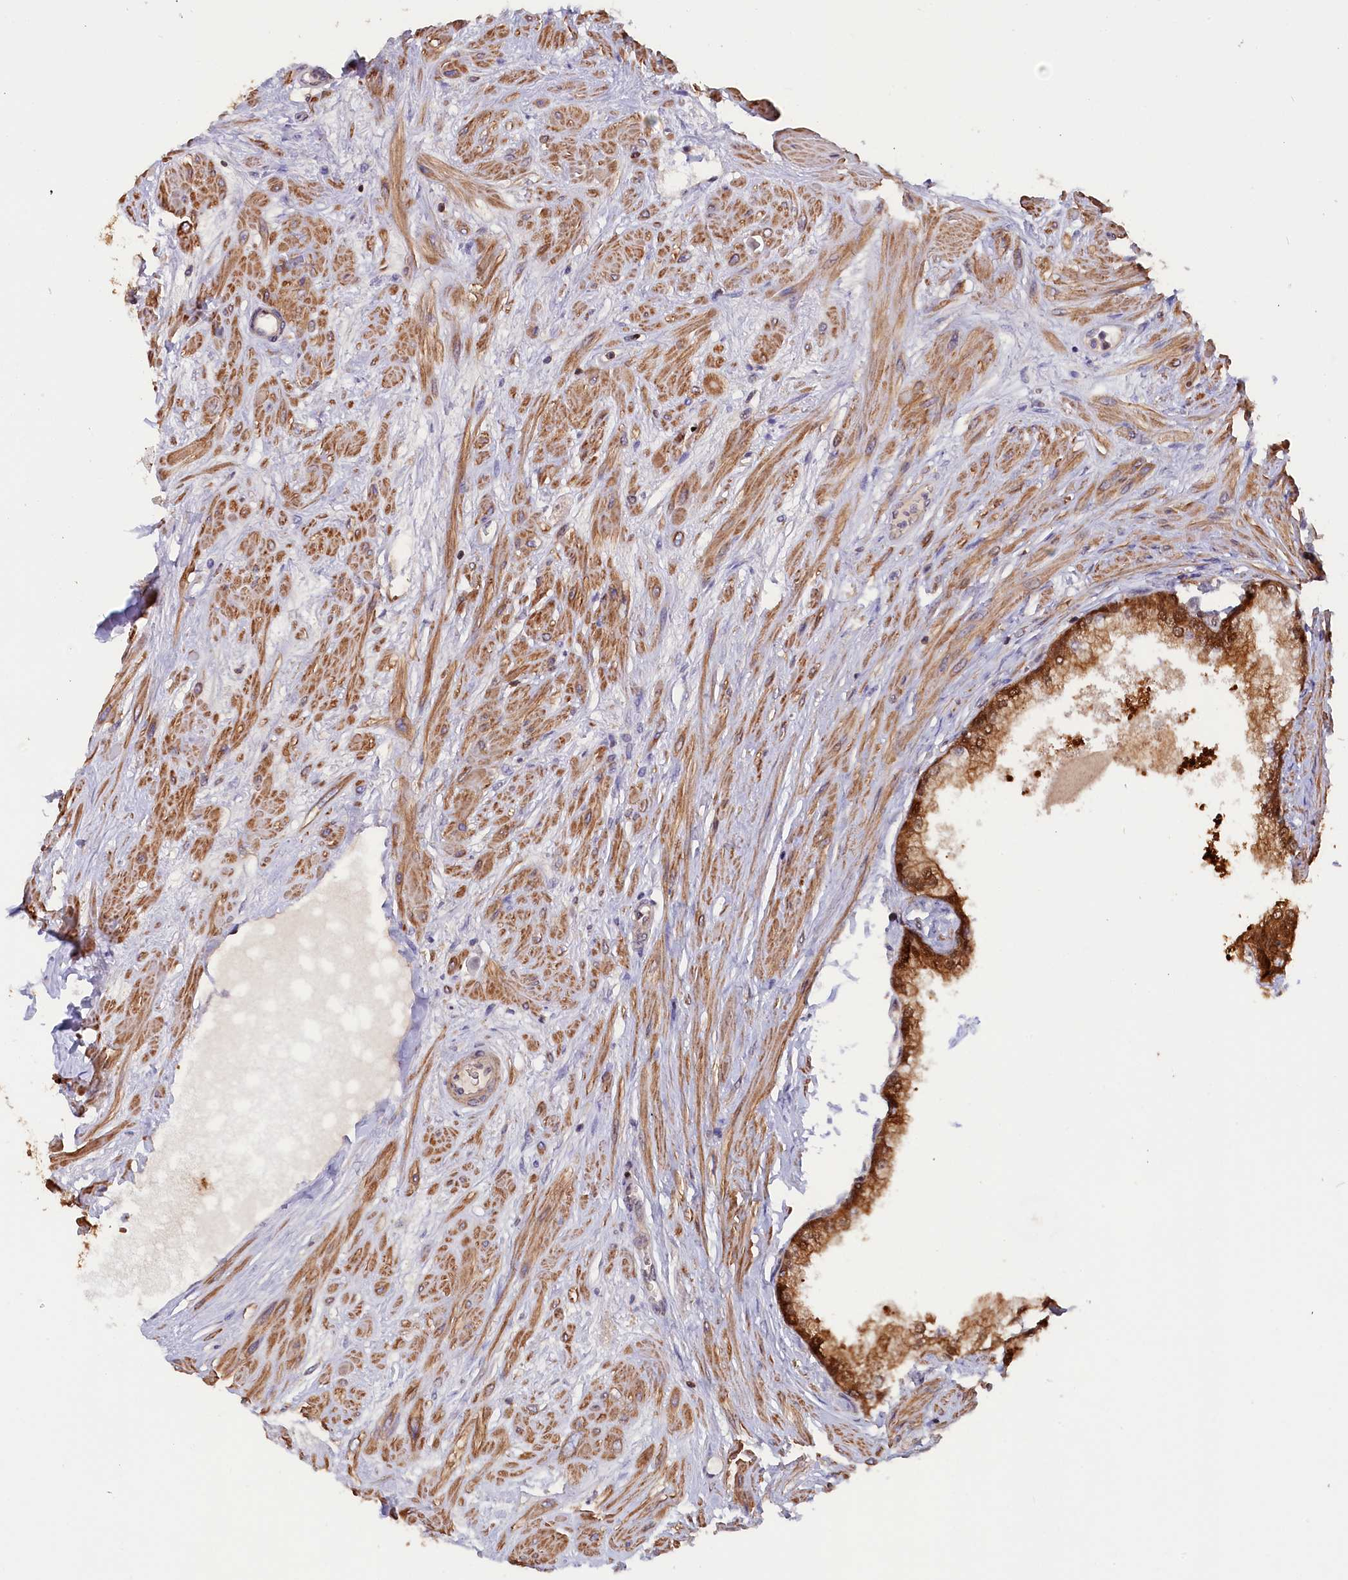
{"staining": {"intensity": "strong", "quantity": ">75%", "location": "cytoplasmic/membranous,nuclear"}, "tissue": "prostate", "cell_type": "Glandular cells", "image_type": "normal", "snomed": [{"axis": "morphology", "description": "Normal tissue, NOS"}, {"axis": "topography", "description": "Prostate"}], "caption": "The histopathology image demonstrates a brown stain indicating the presence of a protein in the cytoplasmic/membranous,nuclear of glandular cells in prostate. Nuclei are stained in blue.", "gene": "JPT2", "patient": {"sex": "male", "age": 60}}